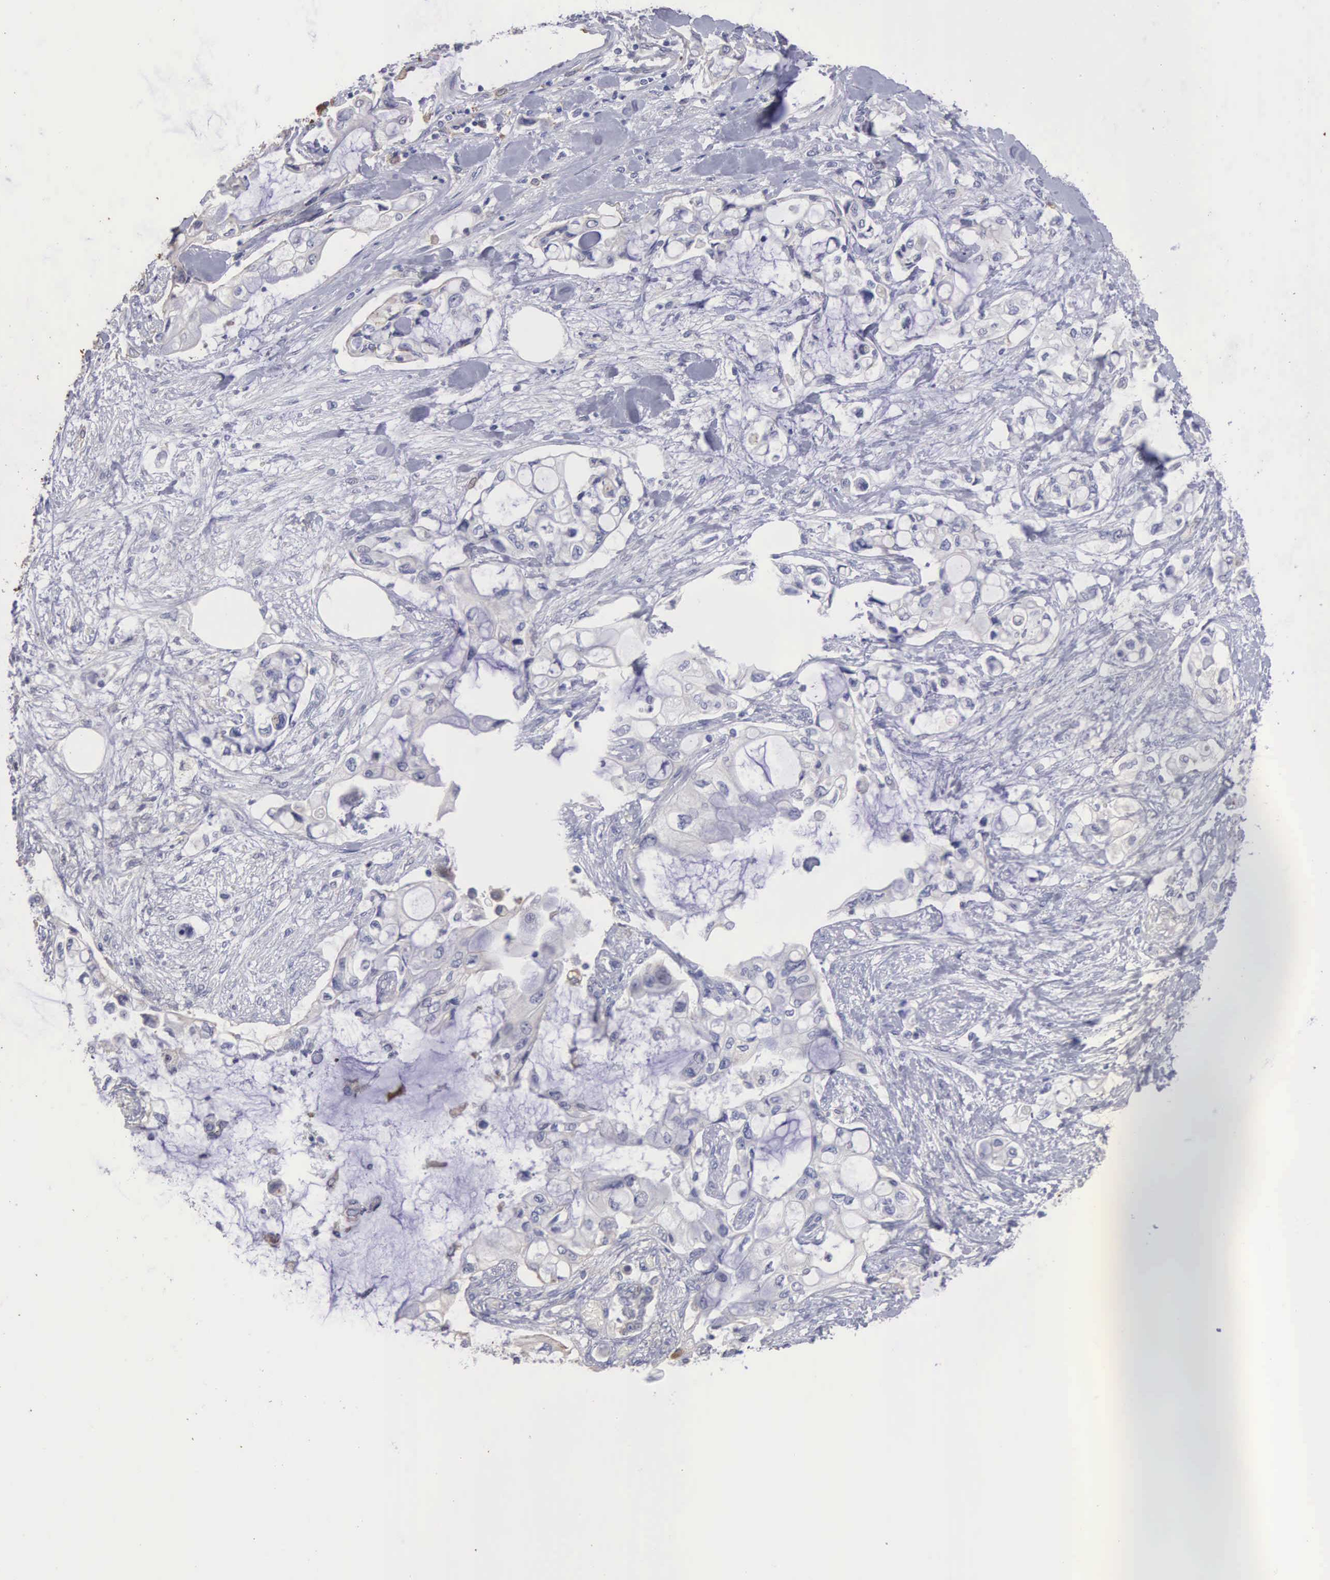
{"staining": {"intensity": "negative", "quantity": "none", "location": "none"}, "tissue": "pancreatic cancer", "cell_type": "Tumor cells", "image_type": "cancer", "snomed": [{"axis": "morphology", "description": "Adenocarcinoma, NOS"}, {"axis": "topography", "description": "Pancreas"}], "caption": "This is a image of immunohistochemistry (IHC) staining of pancreatic cancer, which shows no staining in tumor cells.", "gene": "LIN52", "patient": {"sex": "female", "age": 70}}